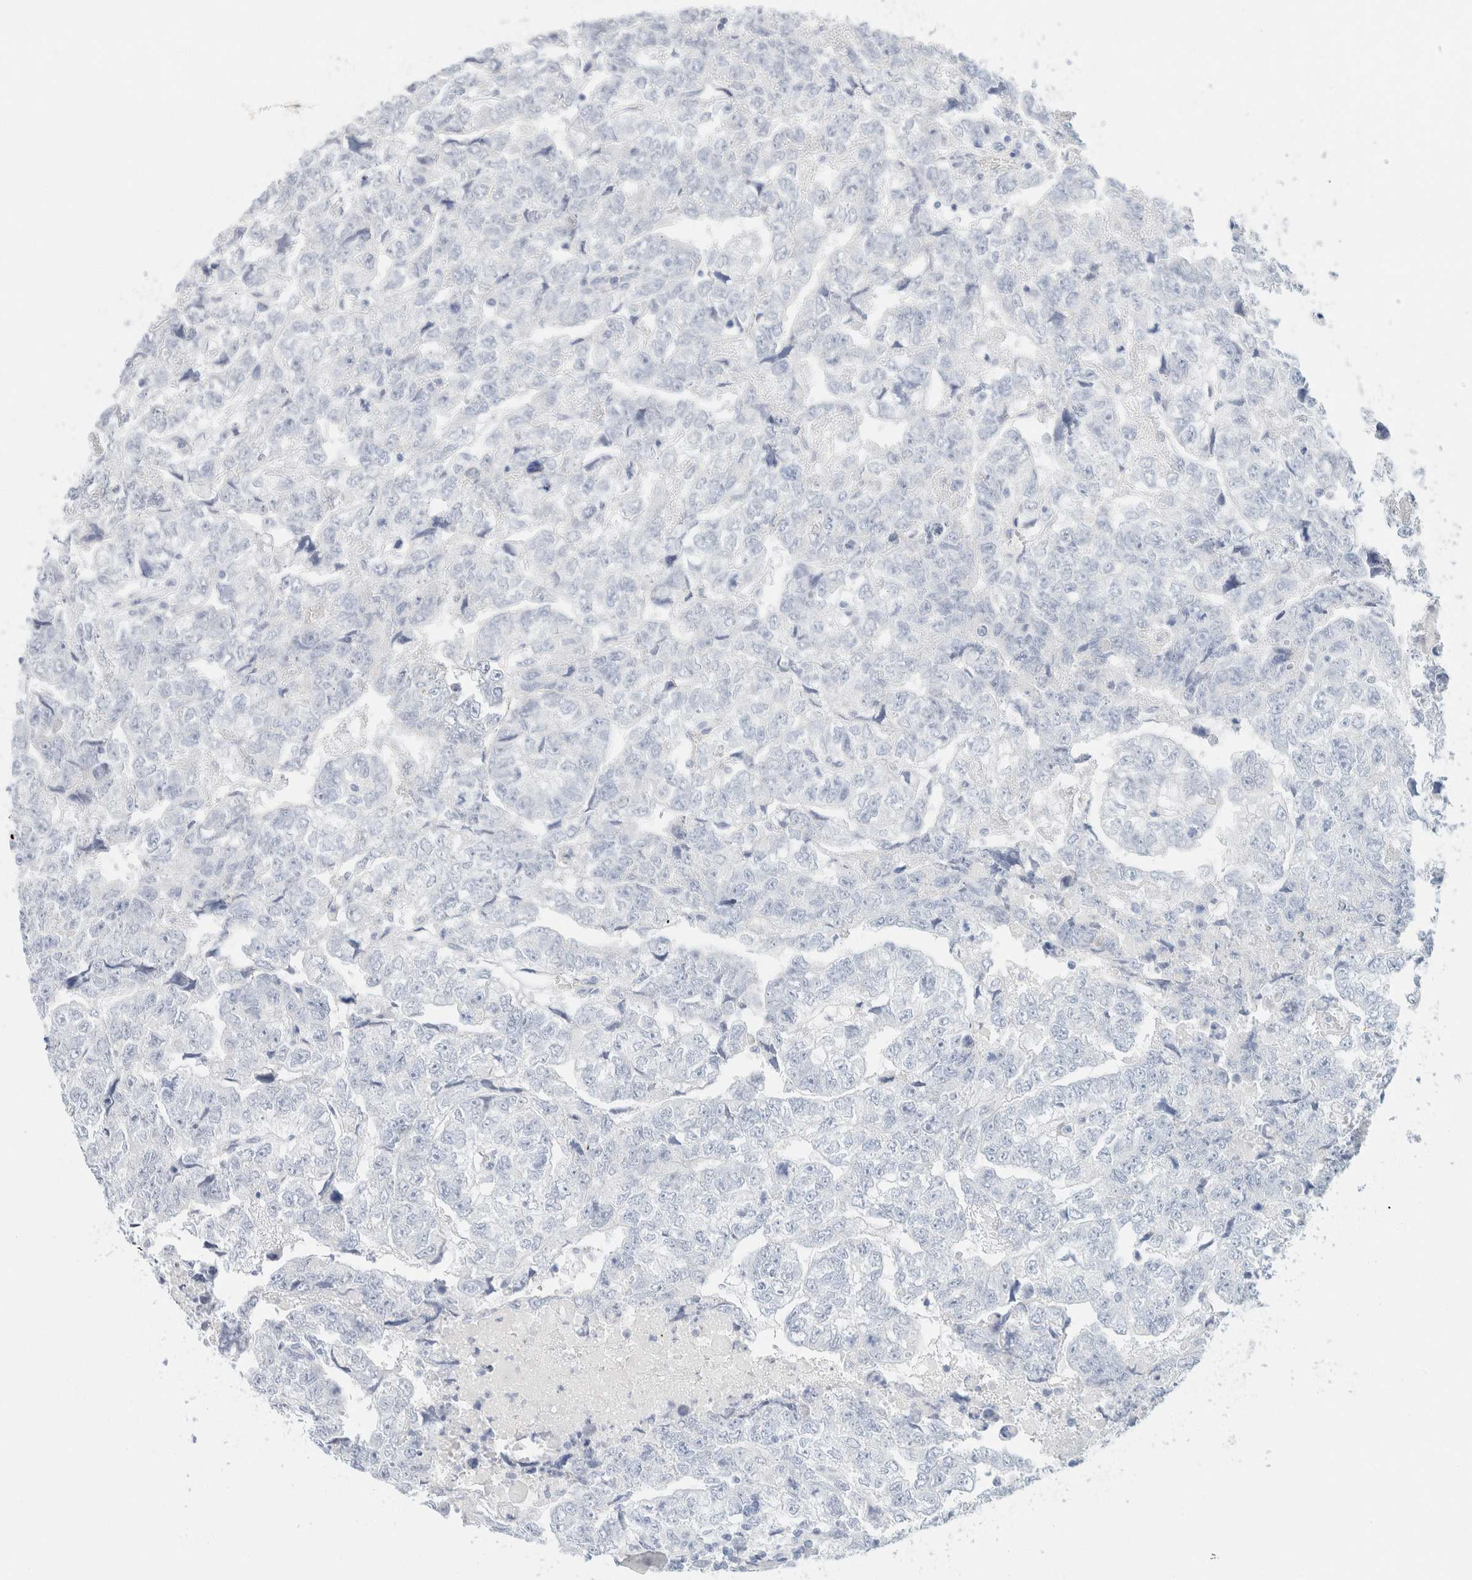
{"staining": {"intensity": "negative", "quantity": "none", "location": "none"}, "tissue": "testis cancer", "cell_type": "Tumor cells", "image_type": "cancer", "snomed": [{"axis": "morphology", "description": "Carcinoma, Embryonal, NOS"}, {"axis": "topography", "description": "Testis"}], "caption": "Photomicrograph shows no protein expression in tumor cells of embryonal carcinoma (testis) tissue.", "gene": "KRT20", "patient": {"sex": "male", "age": 36}}